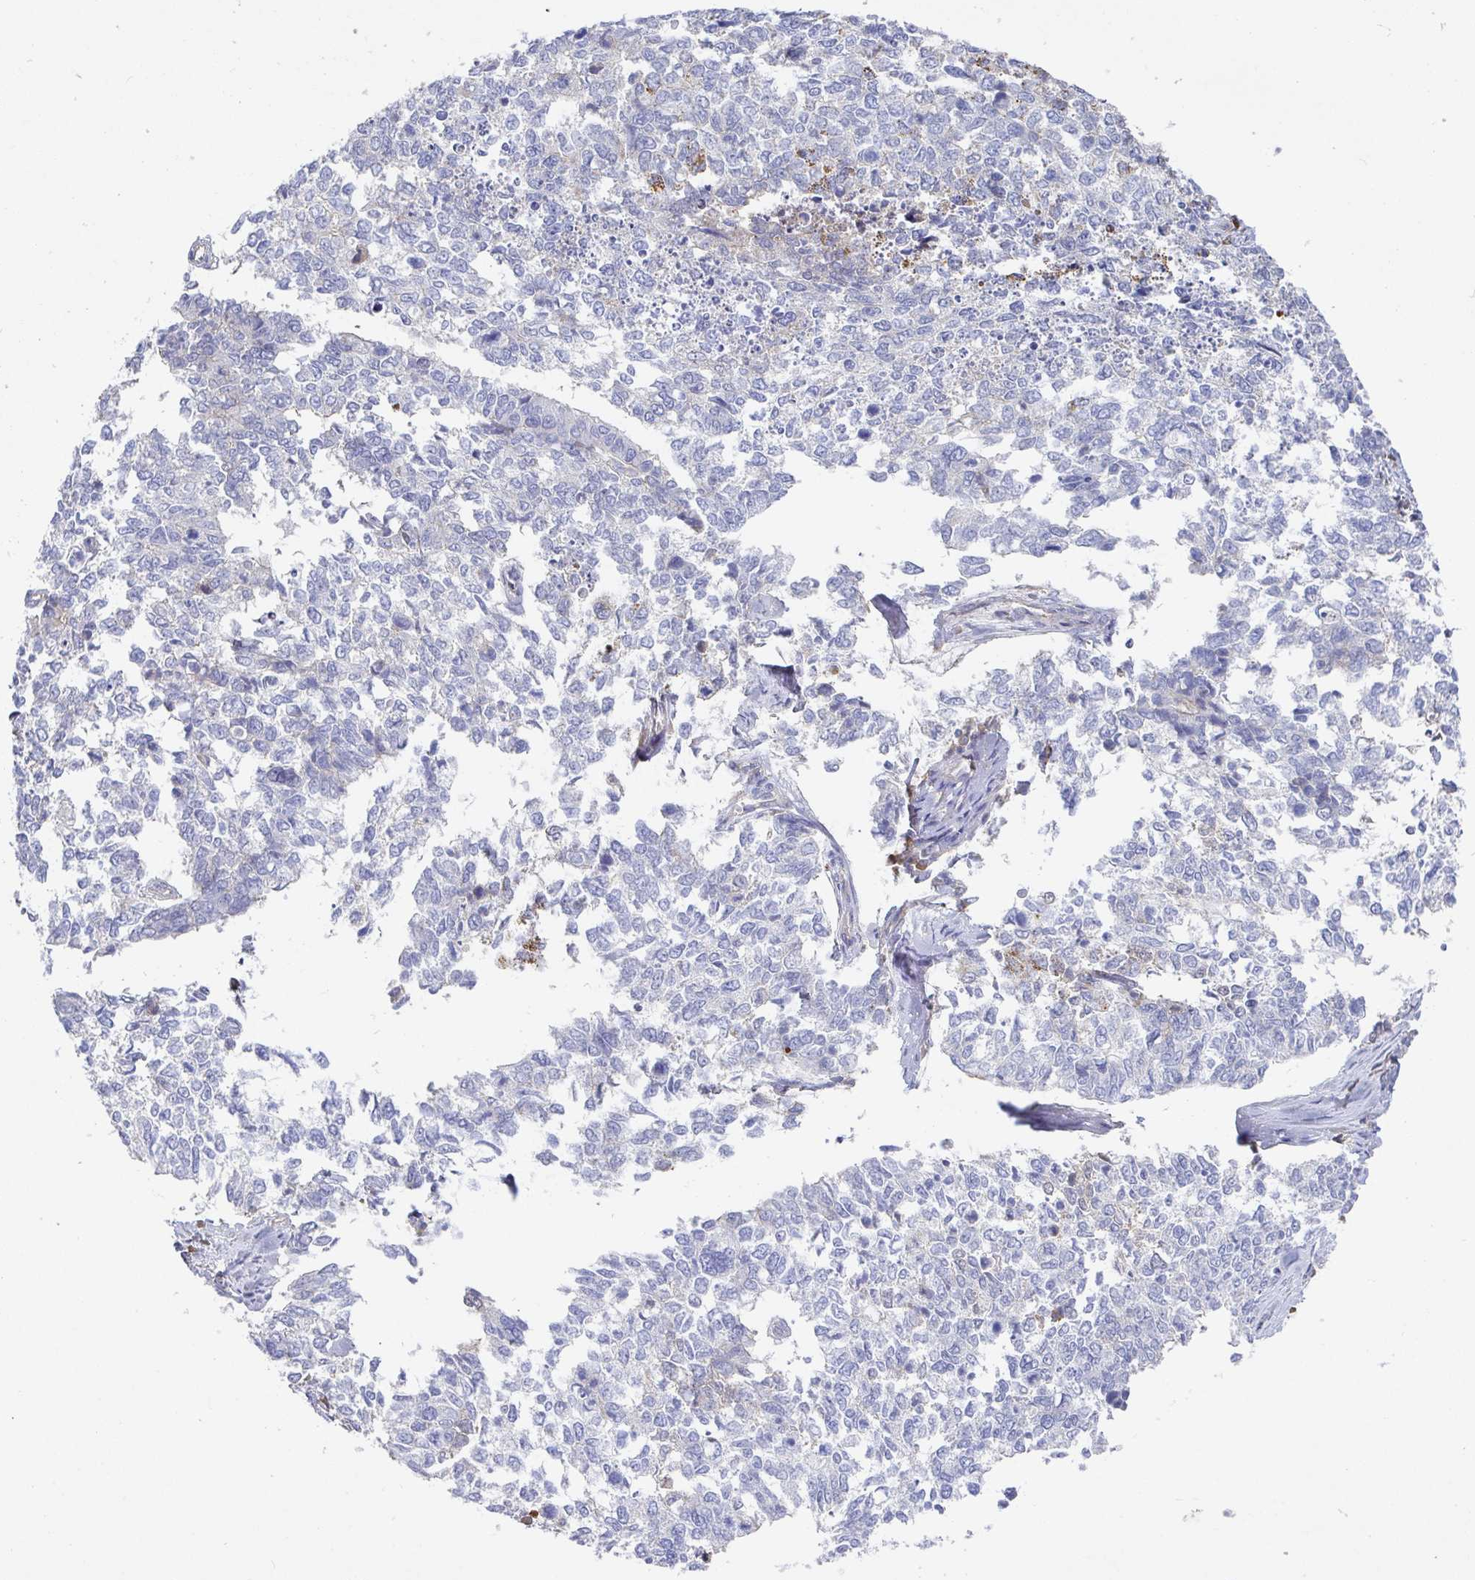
{"staining": {"intensity": "negative", "quantity": "none", "location": "none"}, "tissue": "cervical cancer", "cell_type": "Tumor cells", "image_type": "cancer", "snomed": [{"axis": "morphology", "description": "Adenocarcinoma, NOS"}, {"axis": "topography", "description": "Cervix"}], "caption": "Immunohistochemistry (IHC) histopathology image of neoplastic tissue: human adenocarcinoma (cervical) stained with DAB (3,3'-diaminobenzidine) reveals no significant protein positivity in tumor cells.", "gene": "IRAK2", "patient": {"sex": "female", "age": 63}}